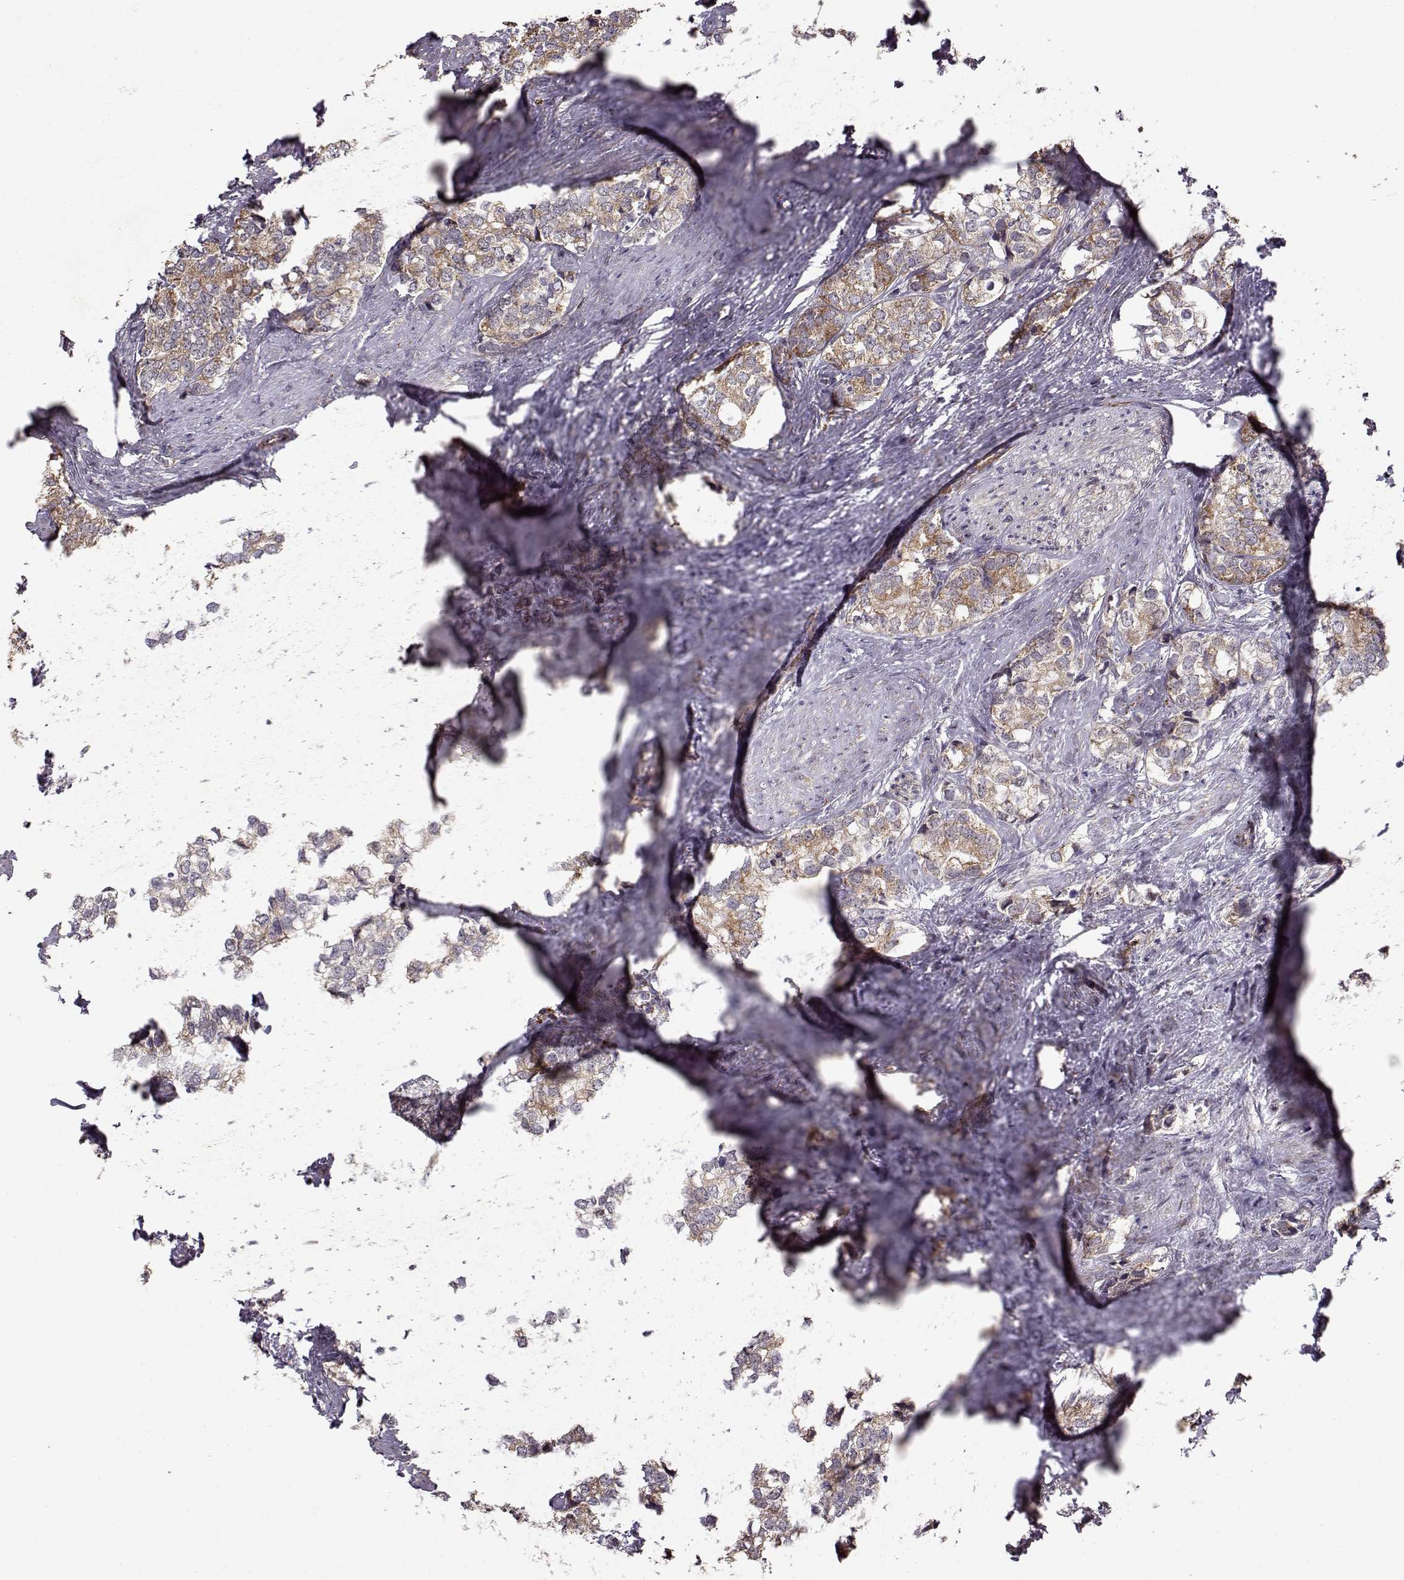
{"staining": {"intensity": "moderate", "quantity": ">75%", "location": "cytoplasmic/membranous"}, "tissue": "prostate cancer", "cell_type": "Tumor cells", "image_type": "cancer", "snomed": [{"axis": "morphology", "description": "Adenocarcinoma, NOS"}, {"axis": "topography", "description": "Prostate and seminal vesicle, NOS"}], "caption": "Brown immunohistochemical staining in prostate cancer (adenocarcinoma) shows moderate cytoplasmic/membranous expression in about >75% of tumor cells.", "gene": "CMTM3", "patient": {"sex": "male", "age": 63}}